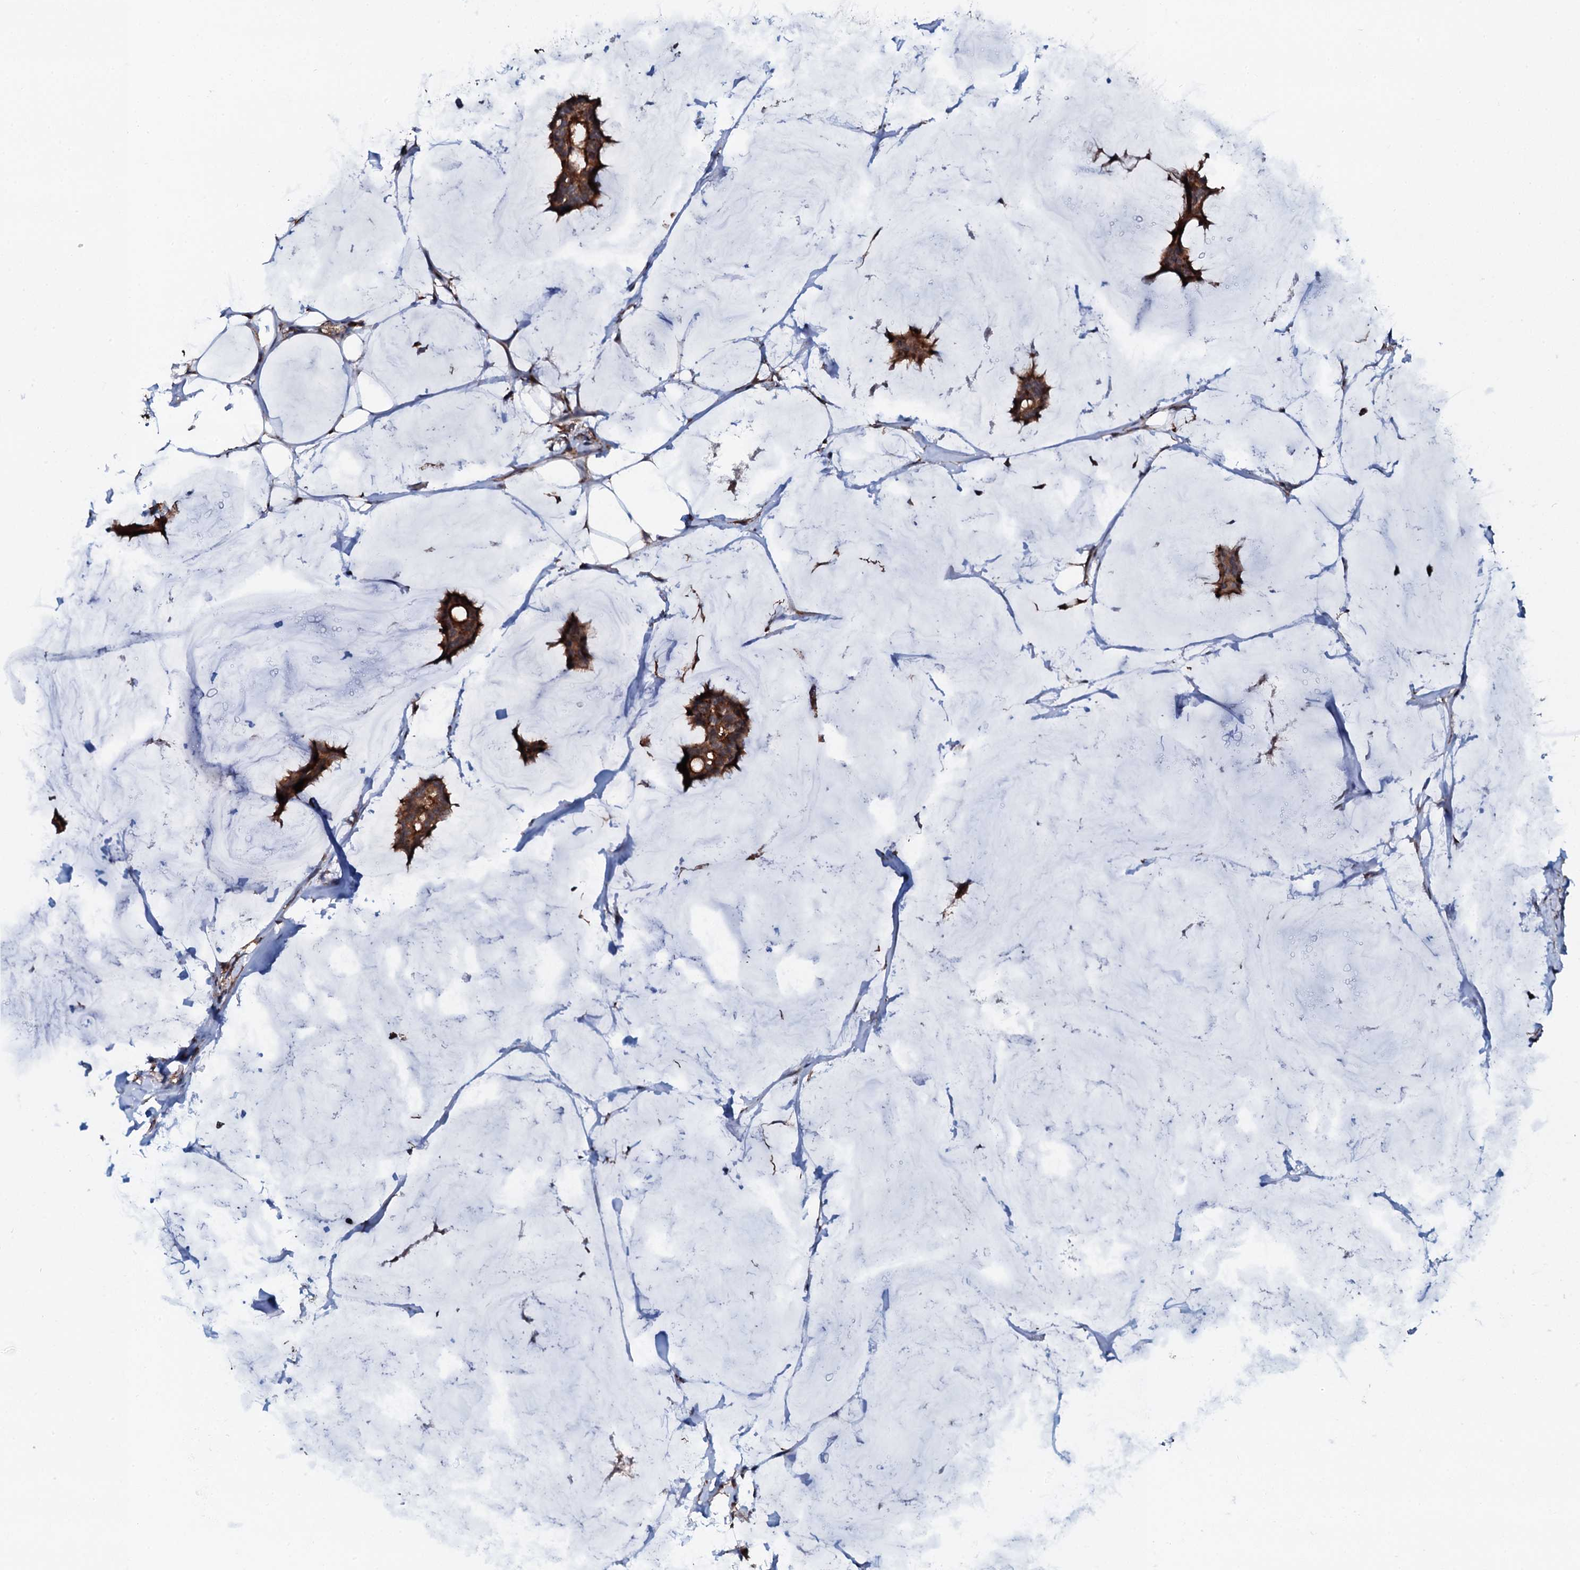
{"staining": {"intensity": "strong", "quantity": "25%-75%", "location": "cytoplasmic/membranous"}, "tissue": "breast cancer", "cell_type": "Tumor cells", "image_type": "cancer", "snomed": [{"axis": "morphology", "description": "Duct carcinoma"}, {"axis": "topography", "description": "Breast"}], "caption": "High-magnification brightfield microscopy of breast cancer stained with DAB (3,3'-diaminobenzidine) (brown) and counterstained with hematoxylin (blue). tumor cells exhibit strong cytoplasmic/membranous positivity is present in approximately25%-75% of cells.", "gene": "VAMP8", "patient": {"sex": "female", "age": 93}}